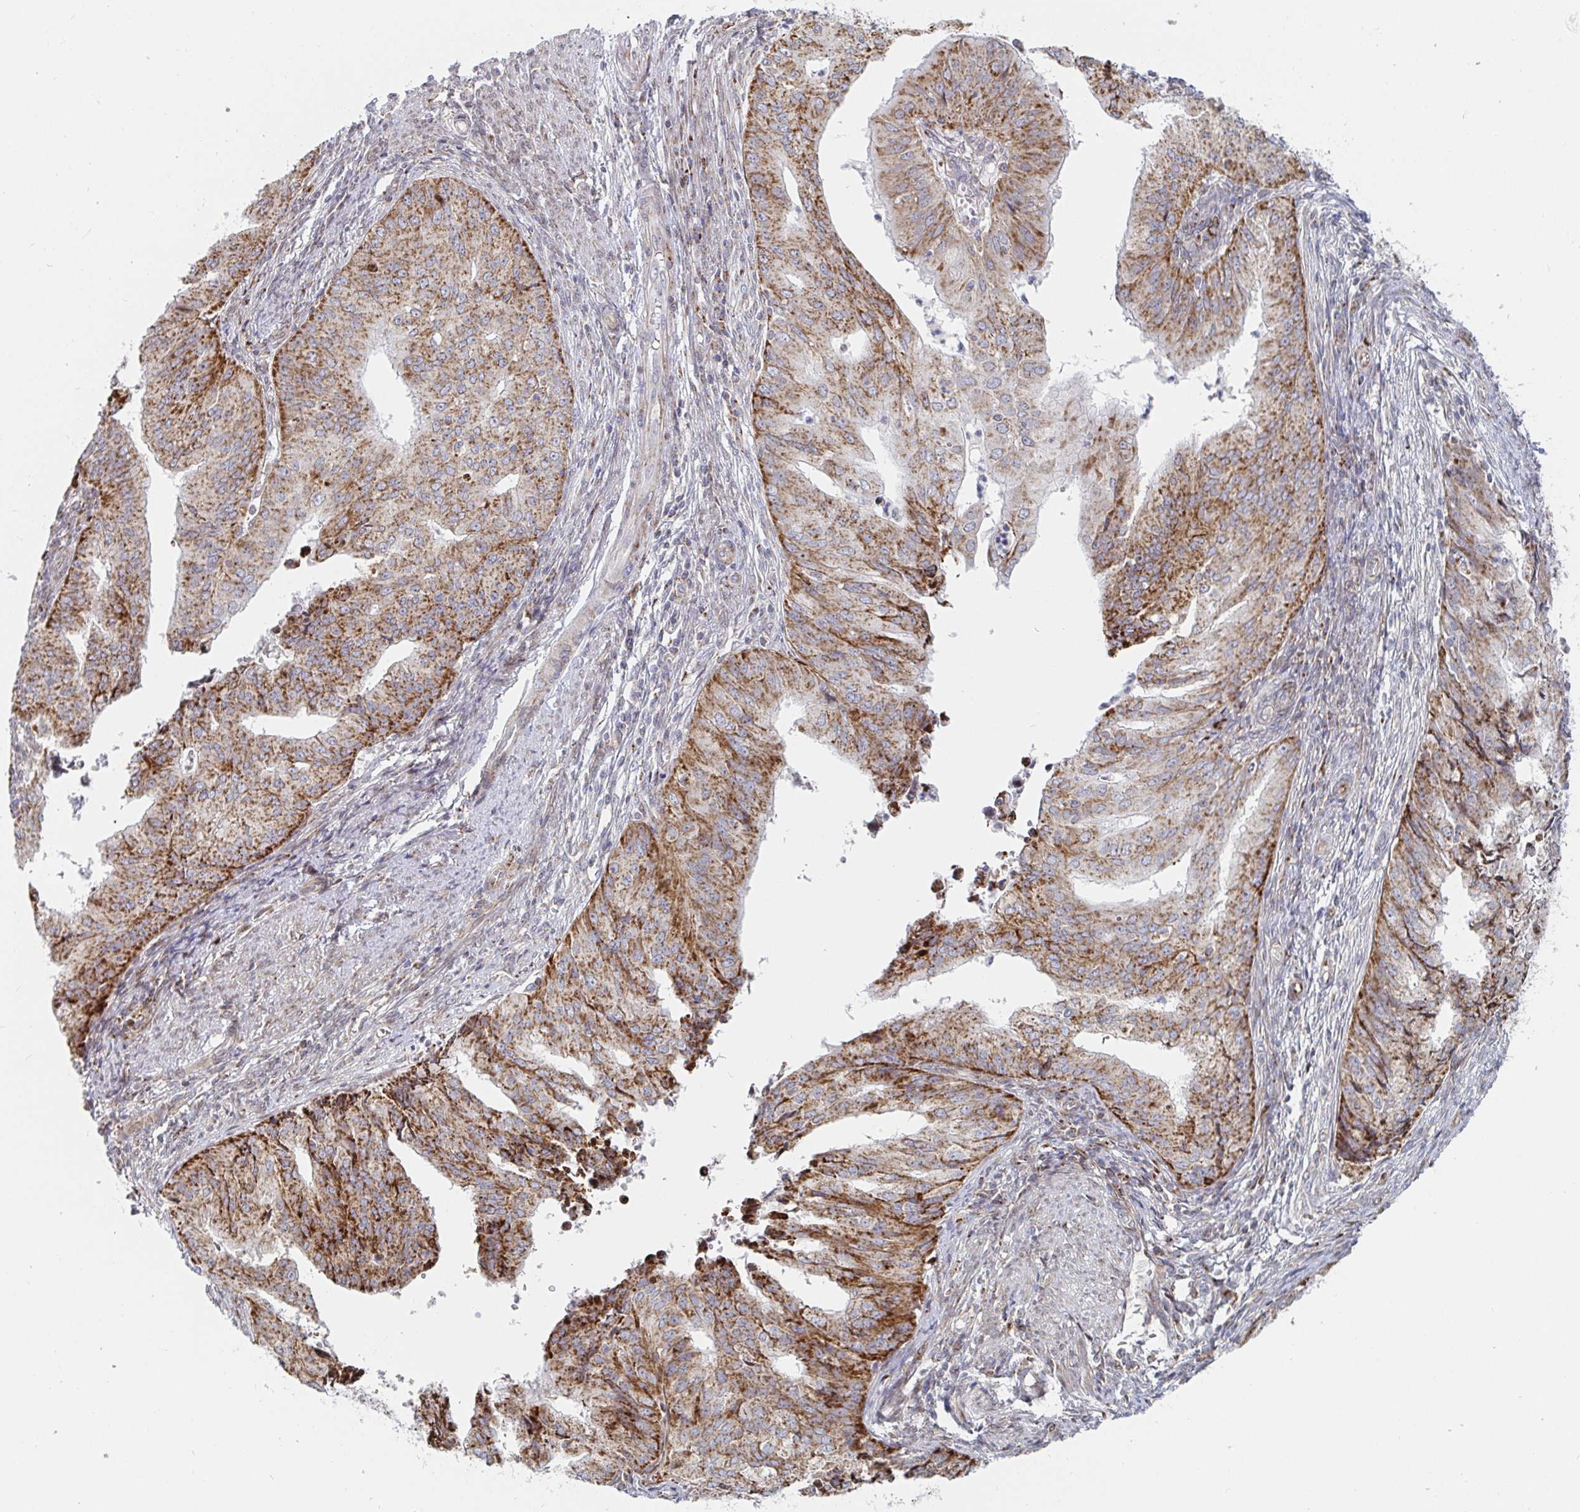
{"staining": {"intensity": "moderate", "quantity": ">75%", "location": "cytoplasmic/membranous"}, "tissue": "endometrial cancer", "cell_type": "Tumor cells", "image_type": "cancer", "snomed": [{"axis": "morphology", "description": "Adenocarcinoma, NOS"}, {"axis": "topography", "description": "Endometrium"}], "caption": "DAB immunohistochemical staining of human endometrial adenocarcinoma exhibits moderate cytoplasmic/membranous protein staining in about >75% of tumor cells. Using DAB (3,3'-diaminobenzidine) (brown) and hematoxylin (blue) stains, captured at high magnification using brightfield microscopy.", "gene": "STARD8", "patient": {"sex": "female", "age": 50}}